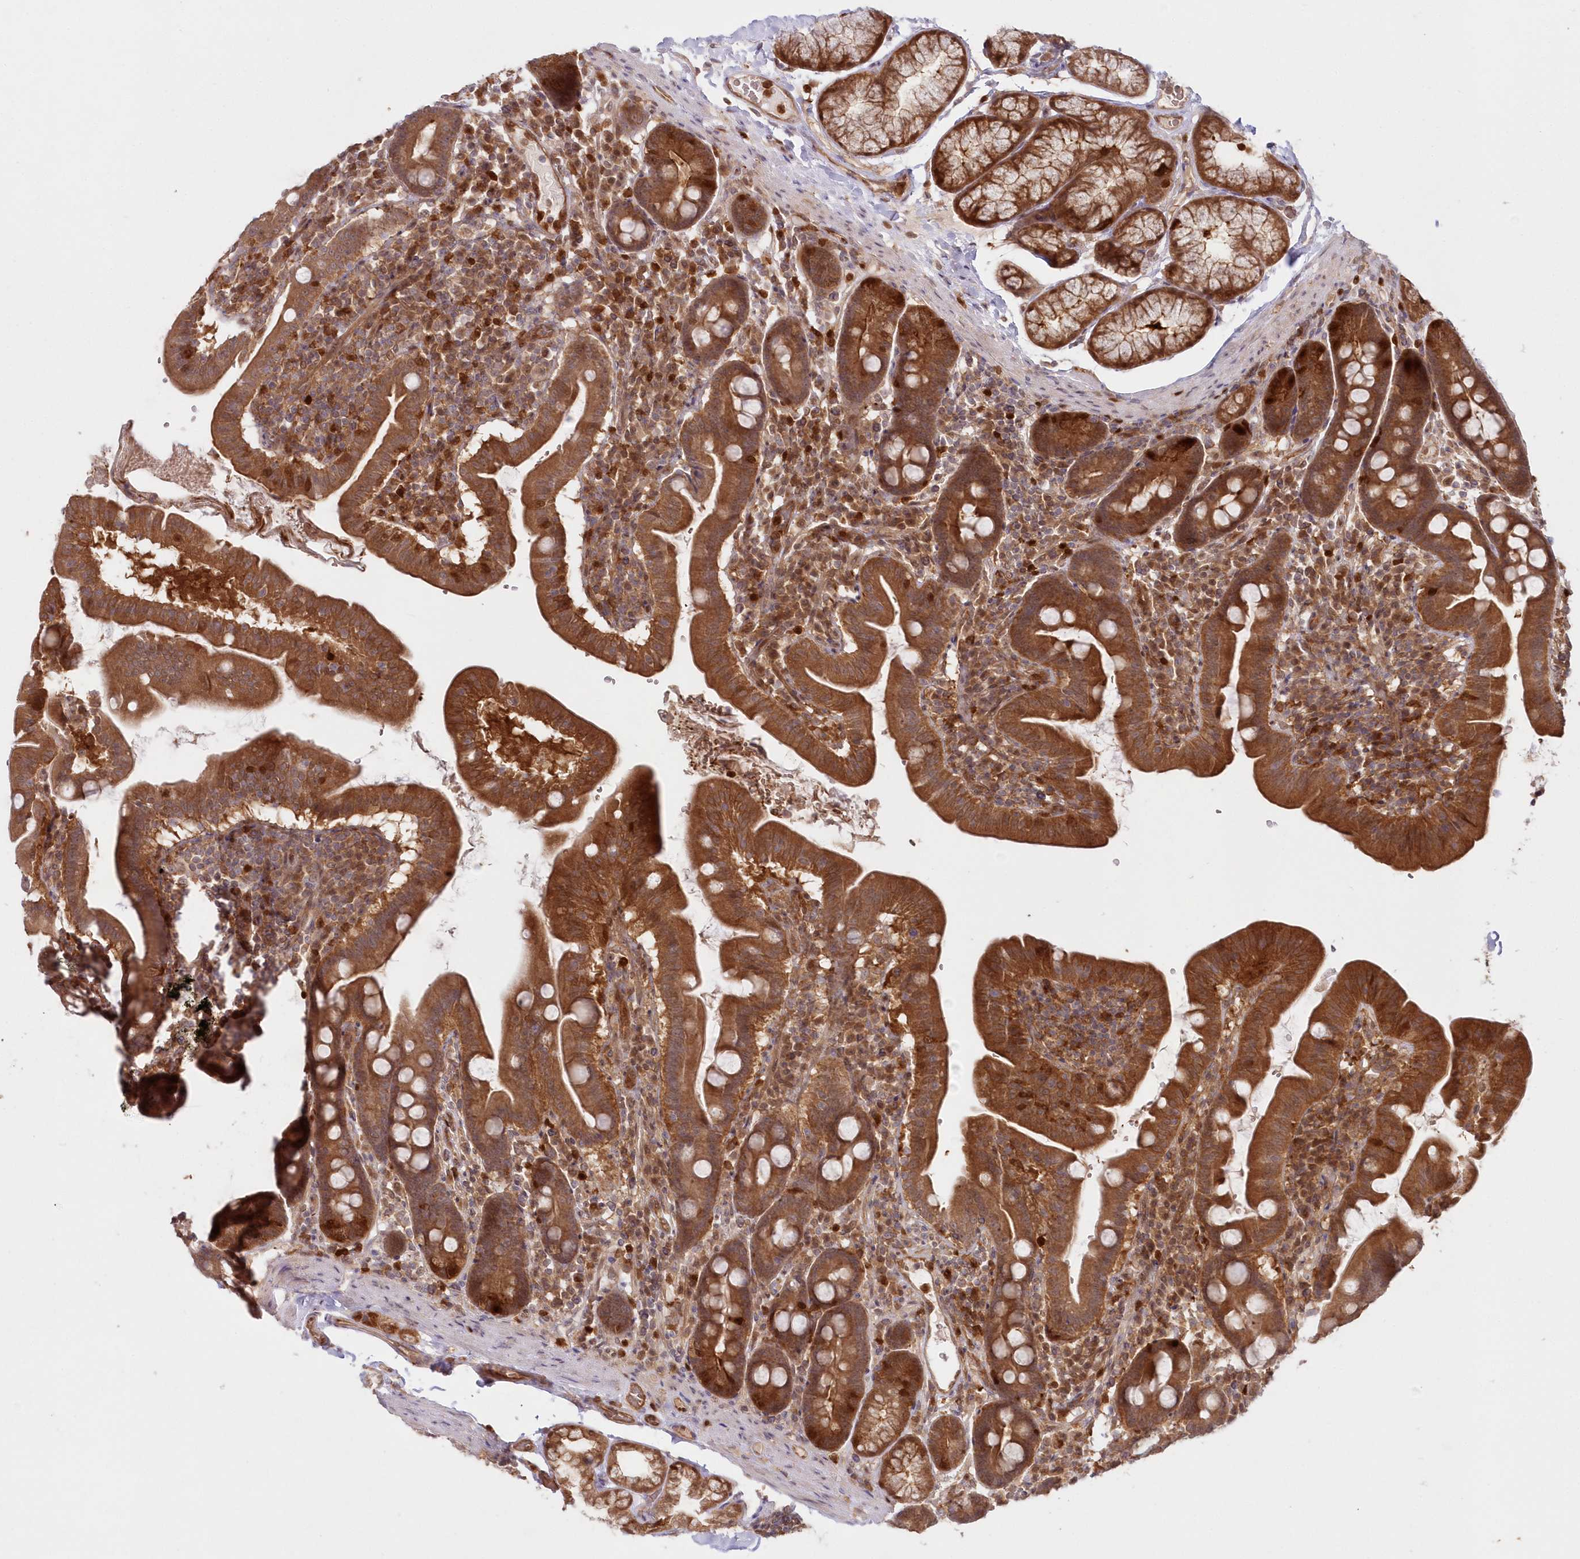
{"staining": {"intensity": "moderate", "quantity": ">75%", "location": "cytoplasmic/membranous"}, "tissue": "duodenum", "cell_type": "Glandular cells", "image_type": "normal", "snomed": [{"axis": "morphology", "description": "Normal tissue, NOS"}, {"axis": "morphology", "description": "Adenocarcinoma, NOS"}, {"axis": "topography", "description": "Pancreas"}, {"axis": "topography", "description": "Duodenum"}], "caption": "Duodenum stained for a protein (brown) reveals moderate cytoplasmic/membranous positive positivity in about >75% of glandular cells.", "gene": "GBE1", "patient": {"sex": "male", "age": 50}}